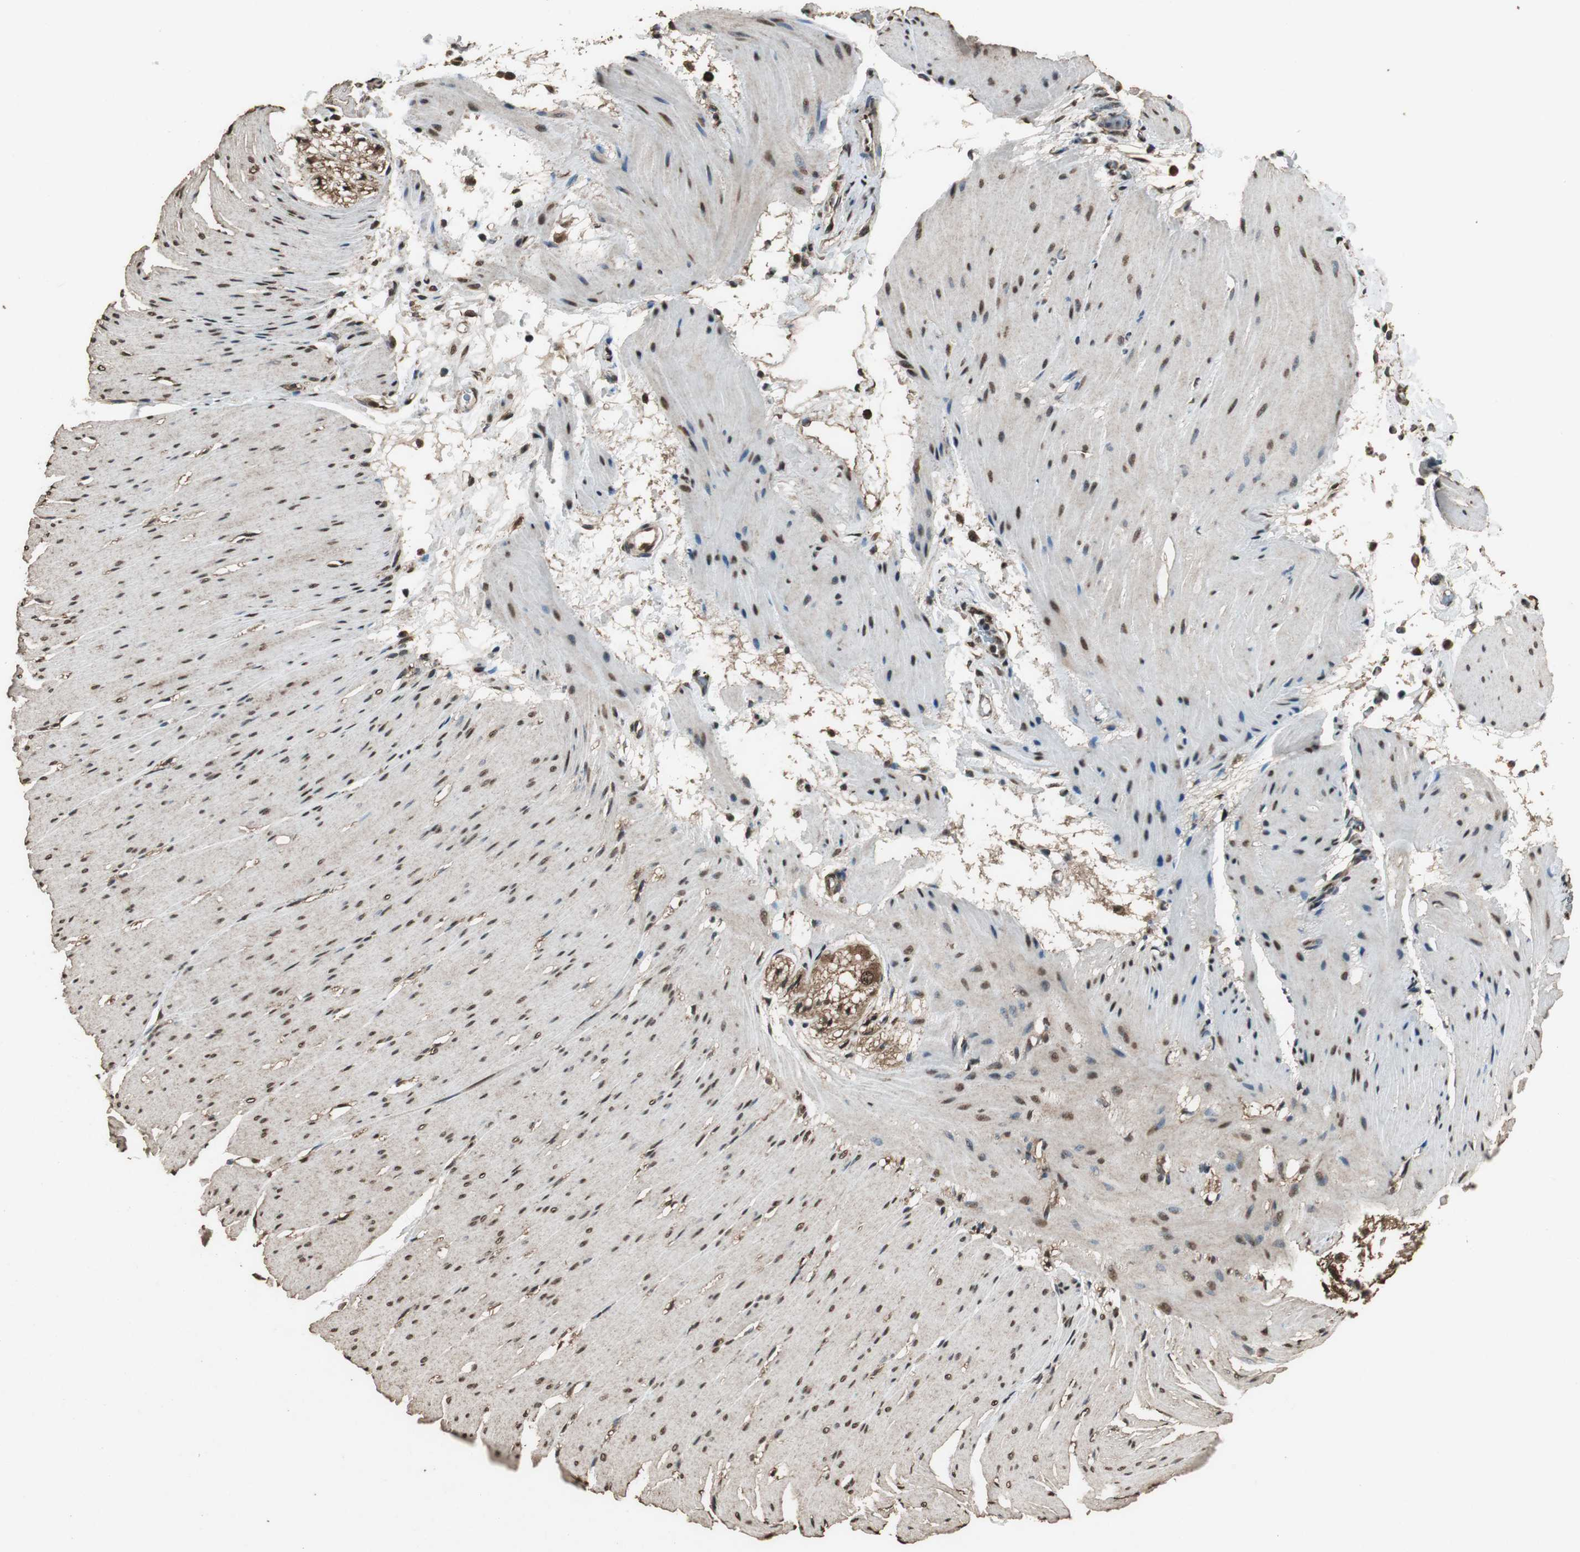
{"staining": {"intensity": "moderate", "quantity": ">75%", "location": "cytoplasmic/membranous,nuclear"}, "tissue": "smooth muscle", "cell_type": "Smooth muscle cells", "image_type": "normal", "snomed": [{"axis": "morphology", "description": "Normal tissue, NOS"}, {"axis": "topography", "description": "Smooth muscle"}, {"axis": "topography", "description": "Colon"}], "caption": "The image demonstrates staining of unremarkable smooth muscle, revealing moderate cytoplasmic/membranous,nuclear protein positivity (brown color) within smooth muscle cells. (Stains: DAB in brown, nuclei in blue, Microscopy: brightfield microscopy at high magnification).", "gene": "PPP1R13B", "patient": {"sex": "male", "age": 67}}